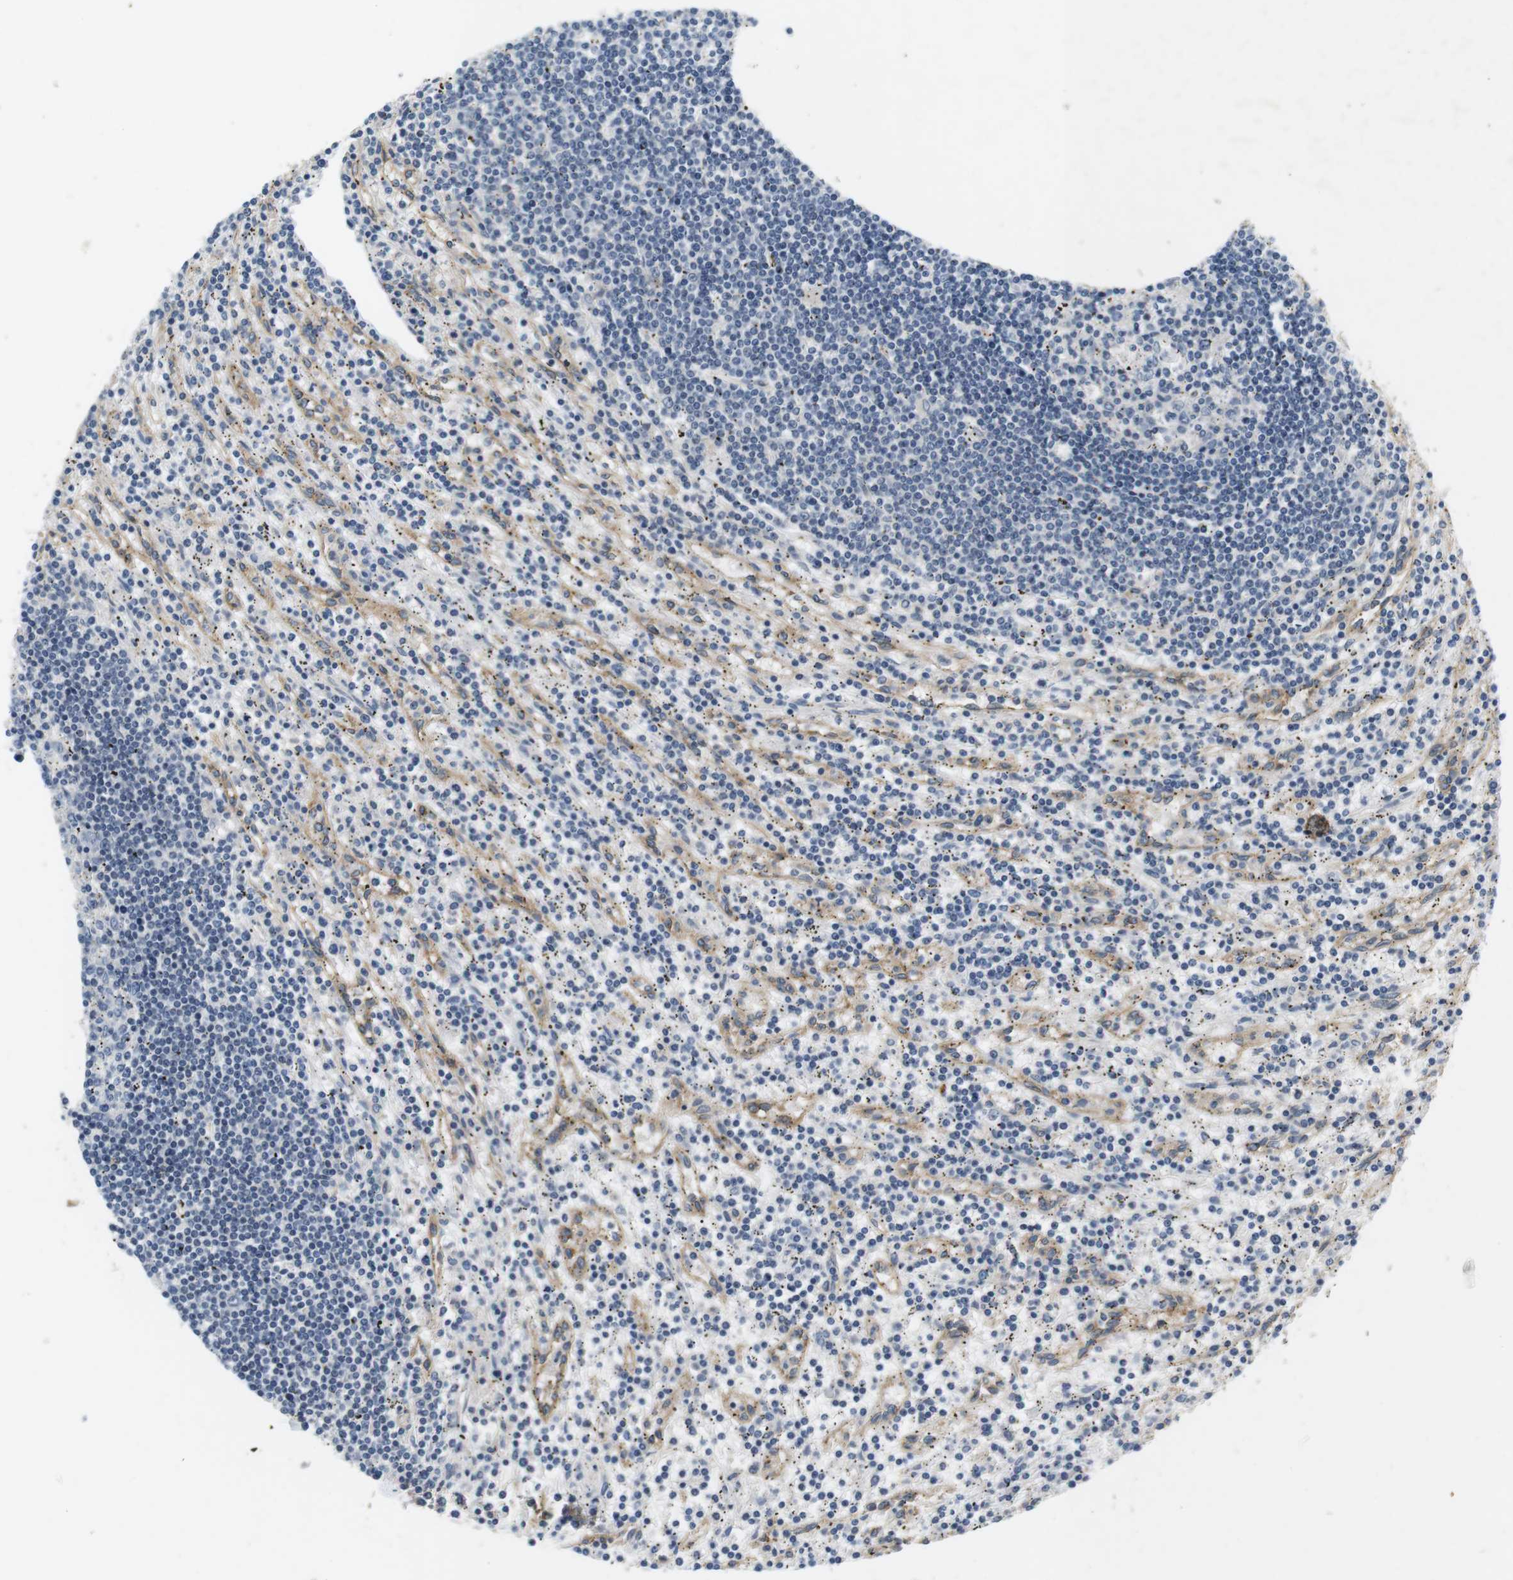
{"staining": {"intensity": "negative", "quantity": "none", "location": "none"}, "tissue": "lymphoma", "cell_type": "Tumor cells", "image_type": "cancer", "snomed": [{"axis": "morphology", "description": "Malignant lymphoma, non-Hodgkin's type, Low grade"}, {"axis": "topography", "description": "Spleen"}], "caption": "The photomicrograph exhibits no significant staining in tumor cells of lymphoma. (Immunohistochemistry (ihc), brightfield microscopy, high magnification).", "gene": "SLC30A1", "patient": {"sex": "male", "age": 76}}